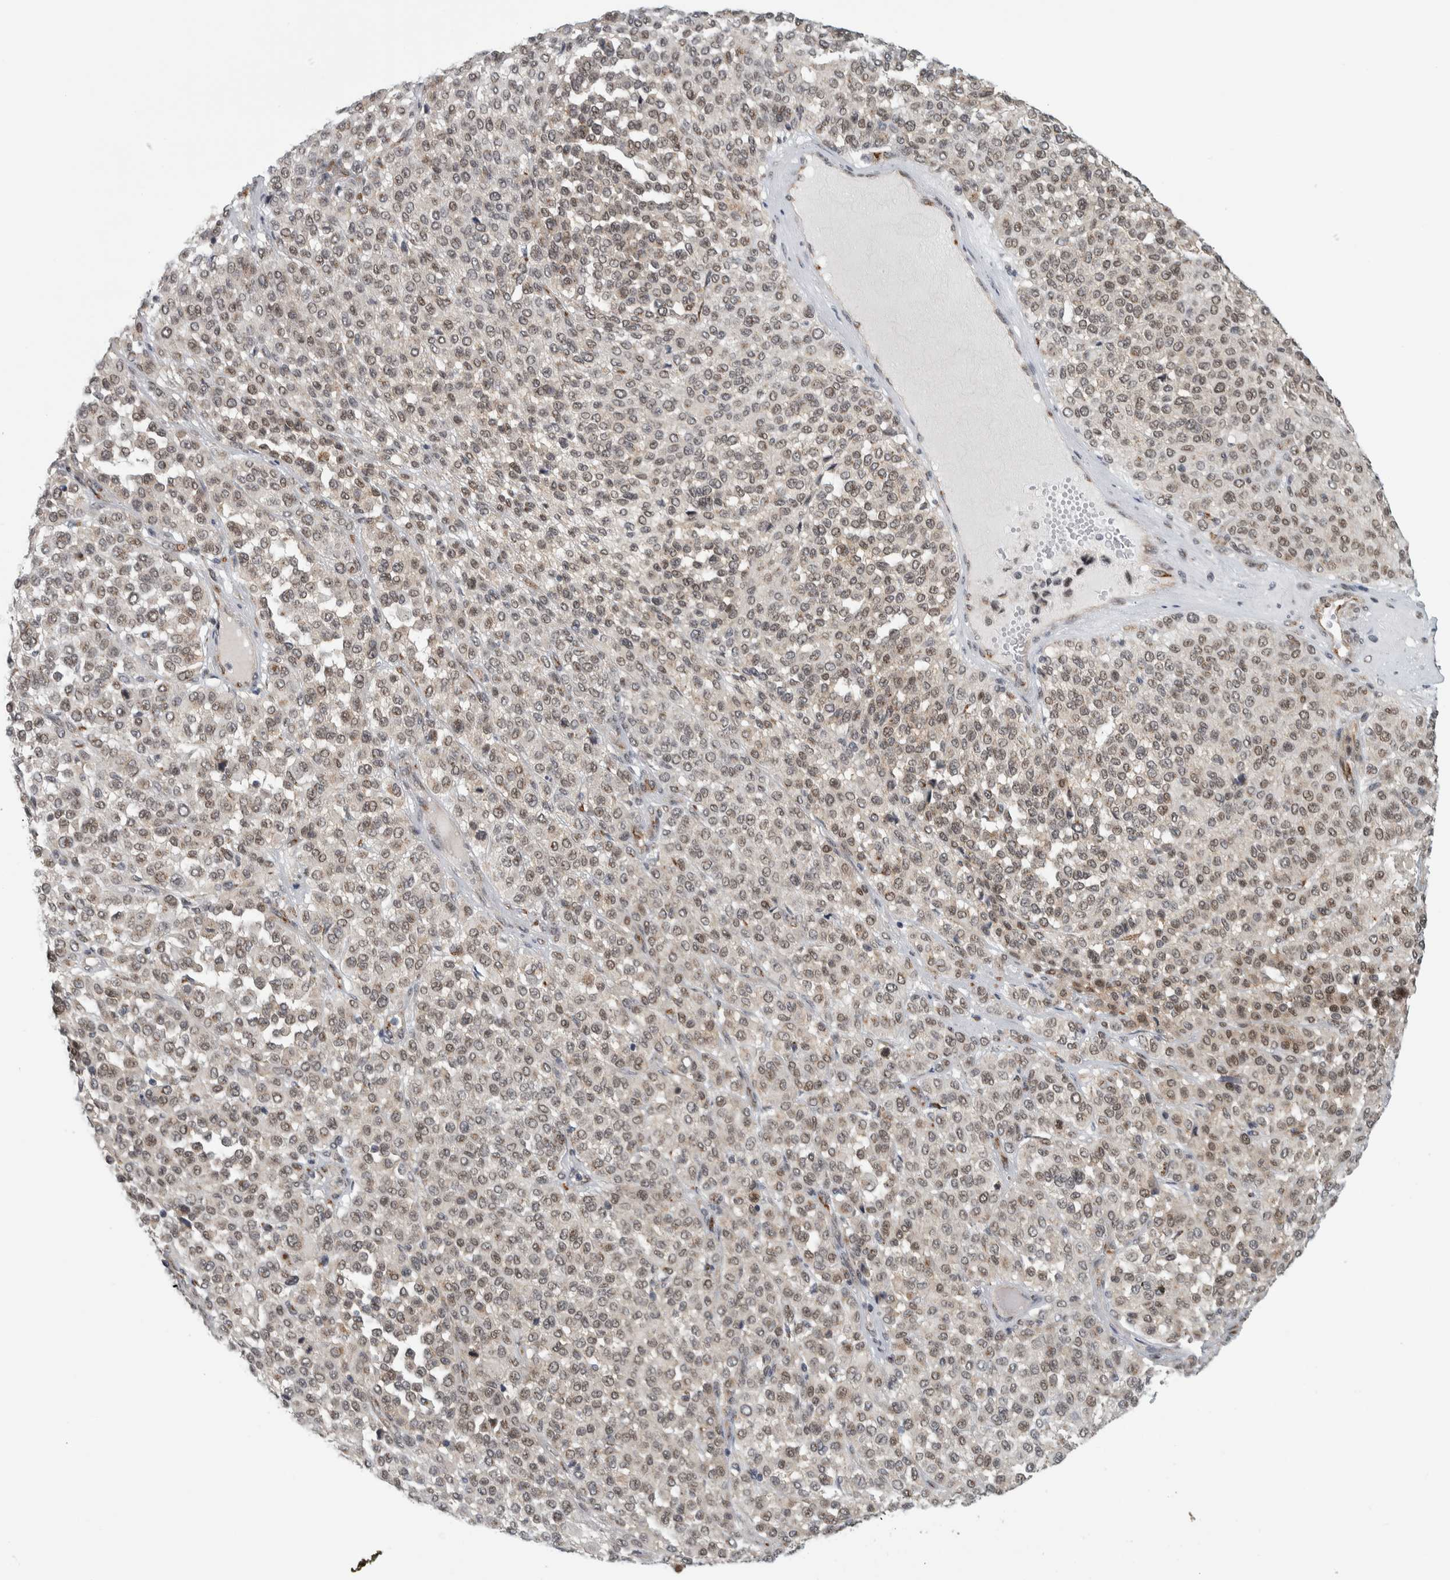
{"staining": {"intensity": "weak", "quantity": ">75%", "location": "nuclear"}, "tissue": "melanoma", "cell_type": "Tumor cells", "image_type": "cancer", "snomed": [{"axis": "morphology", "description": "Malignant melanoma, Metastatic site"}, {"axis": "topography", "description": "Pancreas"}], "caption": "Protein analysis of malignant melanoma (metastatic site) tissue reveals weak nuclear expression in approximately >75% of tumor cells.", "gene": "ZMYND8", "patient": {"sex": "female", "age": 30}}